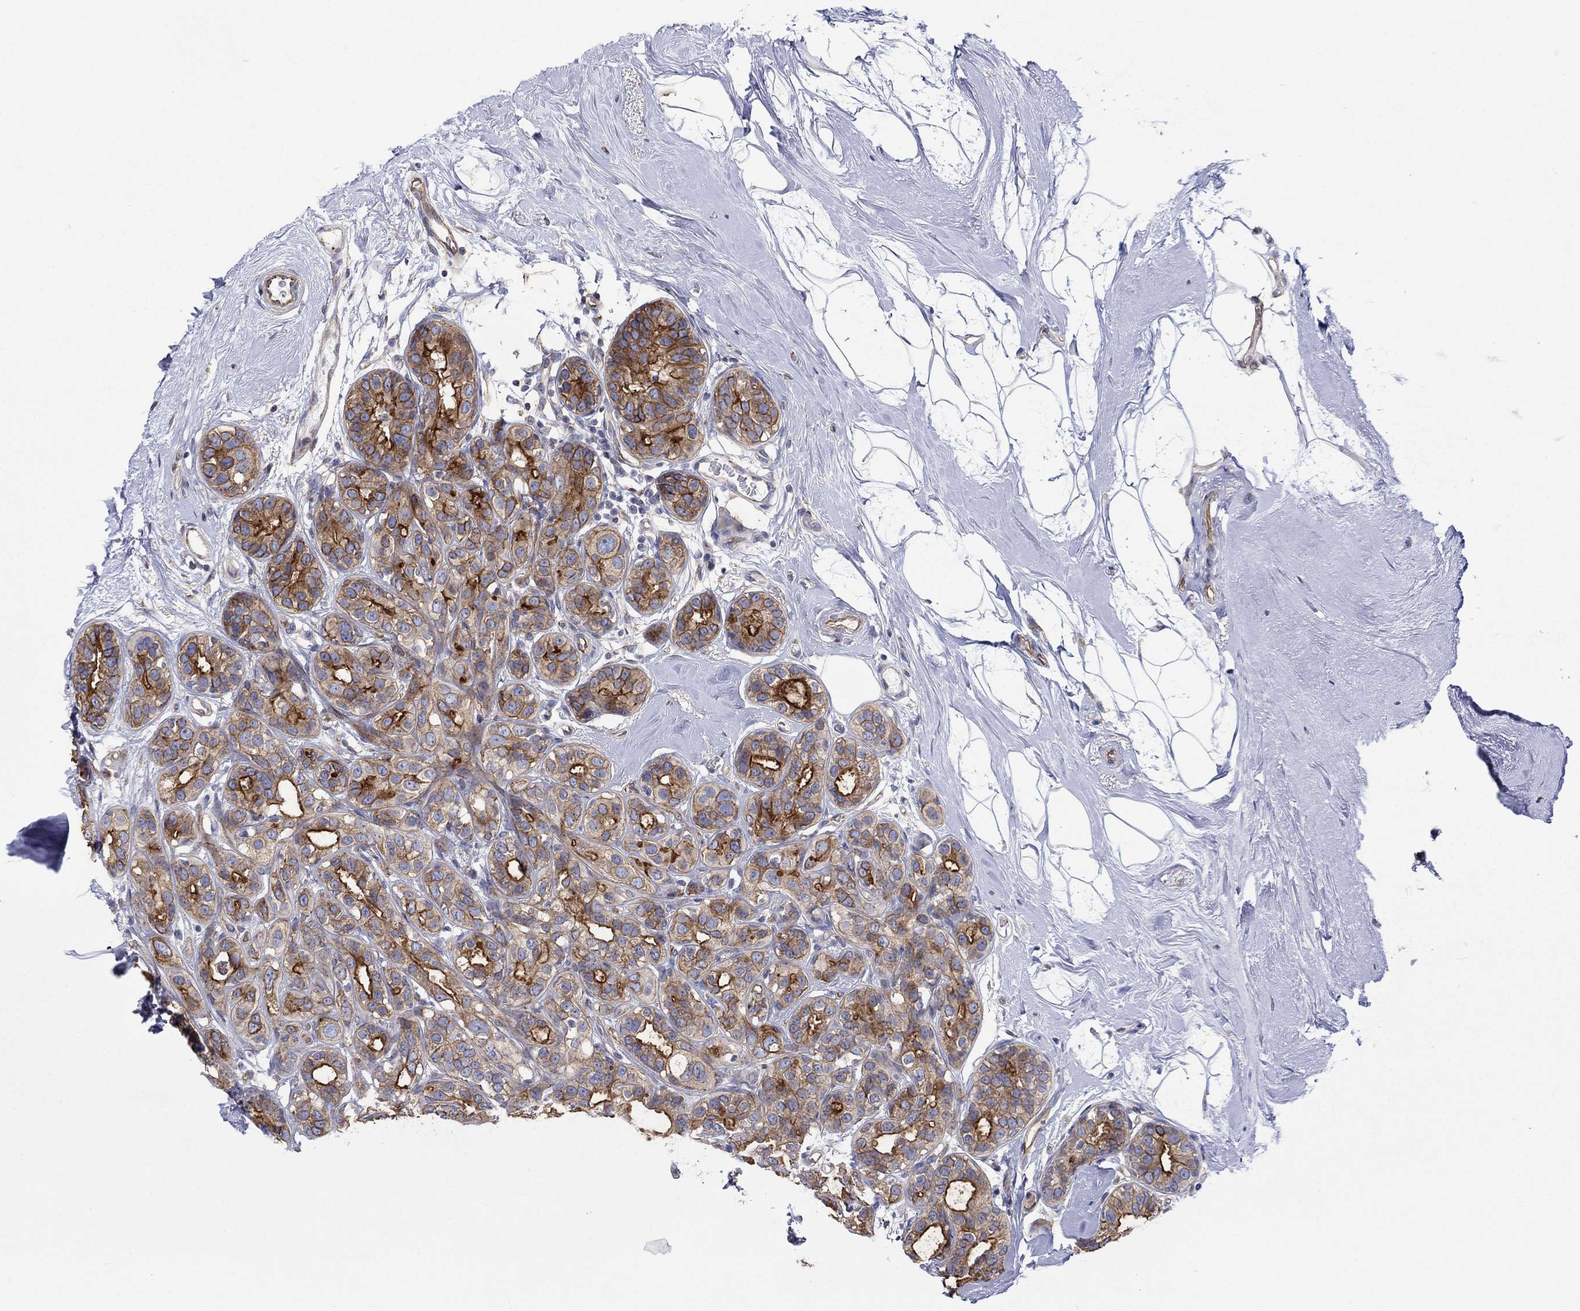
{"staining": {"intensity": "strong", "quantity": "25%-75%", "location": "cytoplasmic/membranous,nuclear"}, "tissue": "breast cancer", "cell_type": "Tumor cells", "image_type": "cancer", "snomed": [{"axis": "morphology", "description": "Duct carcinoma"}, {"axis": "topography", "description": "Breast"}], "caption": "A histopathology image showing strong cytoplasmic/membranous and nuclear expression in about 25%-75% of tumor cells in intraductal carcinoma (breast), as visualized by brown immunohistochemical staining.", "gene": "TPRN", "patient": {"sex": "female", "age": 55}}